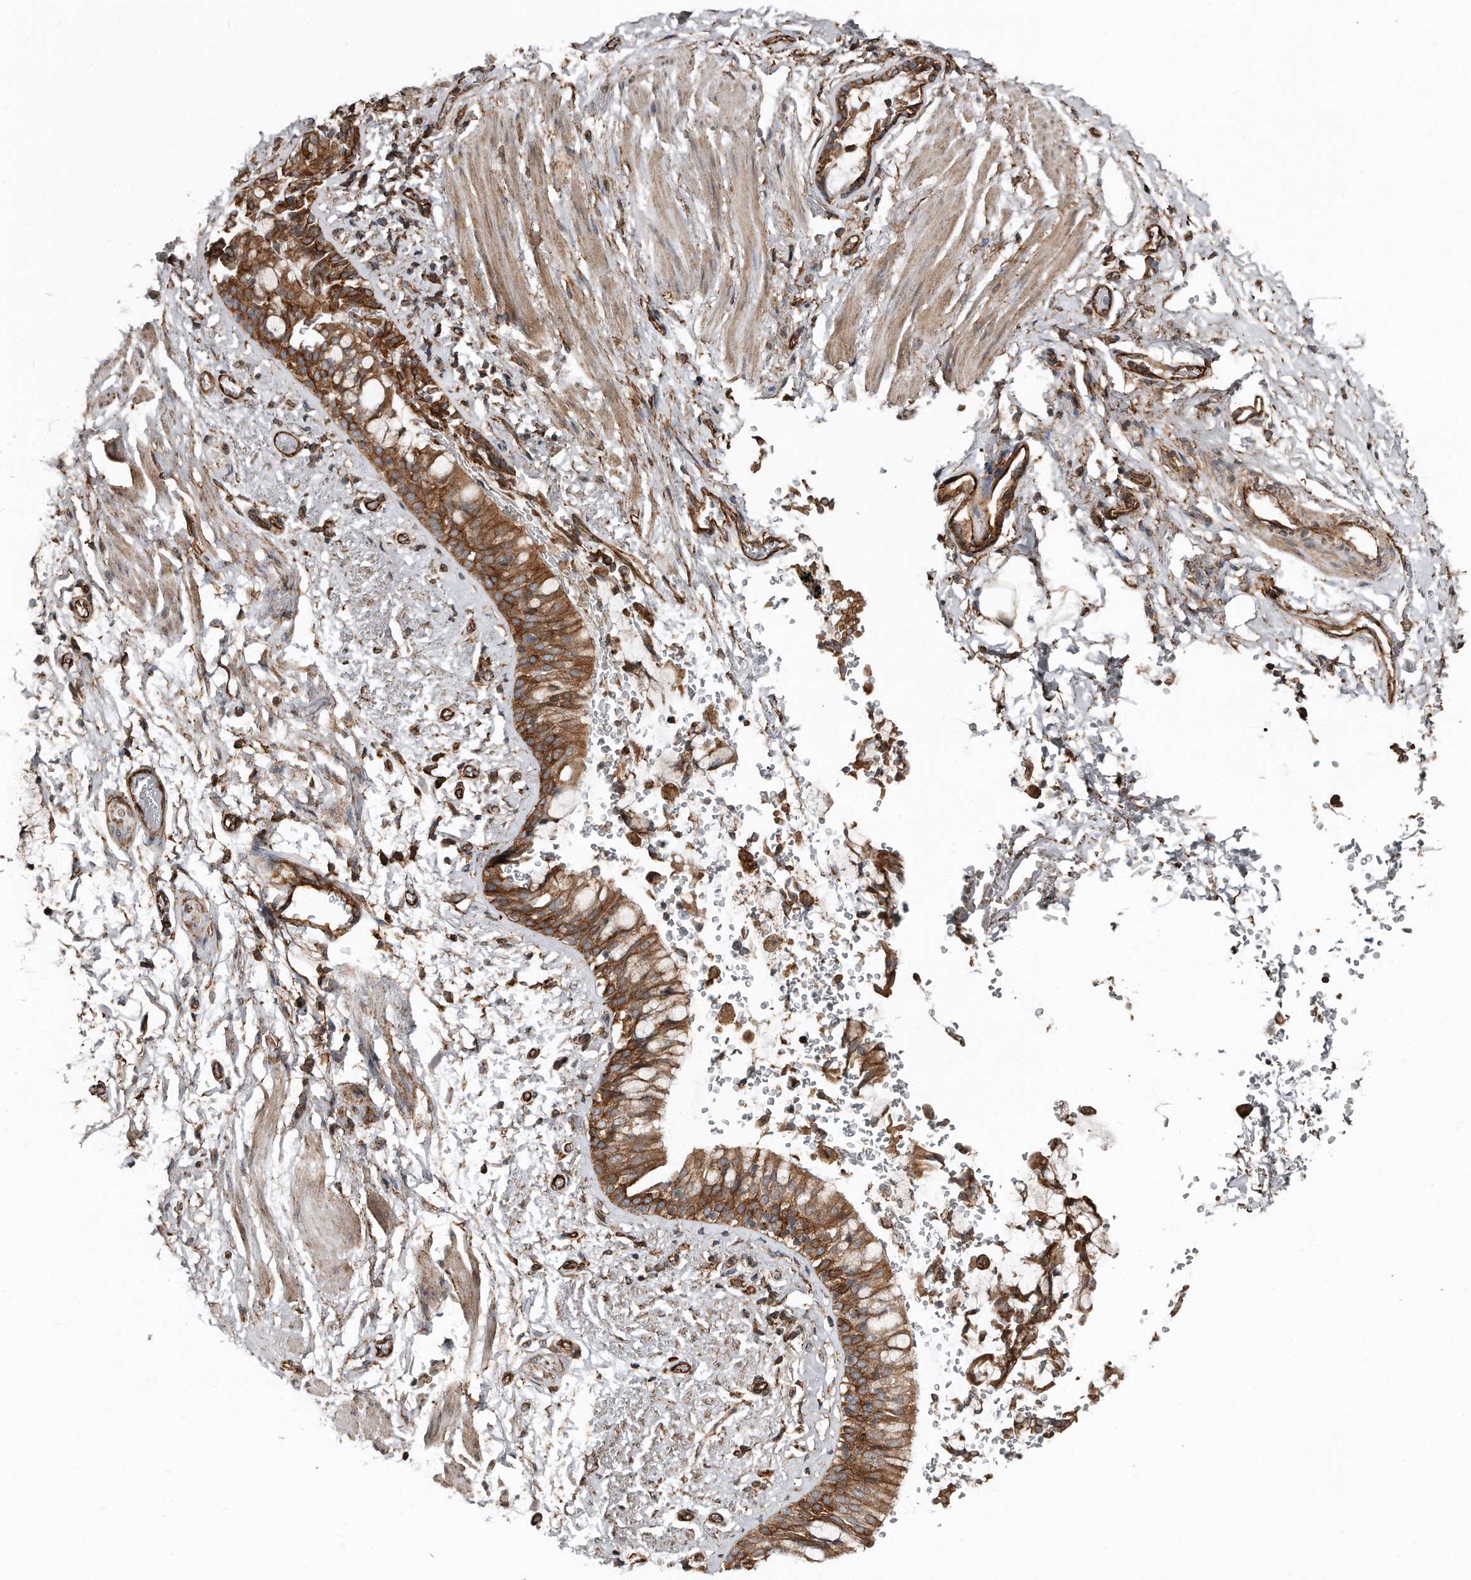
{"staining": {"intensity": "strong", "quantity": ">75%", "location": "cytoplasmic/membranous"}, "tissue": "bronchus", "cell_type": "Respiratory epithelial cells", "image_type": "normal", "snomed": [{"axis": "morphology", "description": "Normal tissue, NOS"}, {"axis": "morphology", "description": "Inflammation, NOS"}, {"axis": "topography", "description": "Cartilage tissue"}, {"axis": "topography", "description": "Bronchus"}, {"axis": "topography", "description": "Lung"}], "caption": "Immunohistochemical staining of unremarkable bronchus reveals high levels of strong cytoplasmic/membranous positivity in about >75% of respiratory epithelial cells.", "gene": "SNAP47", "patient": {"sex": "female", "age": 64}}